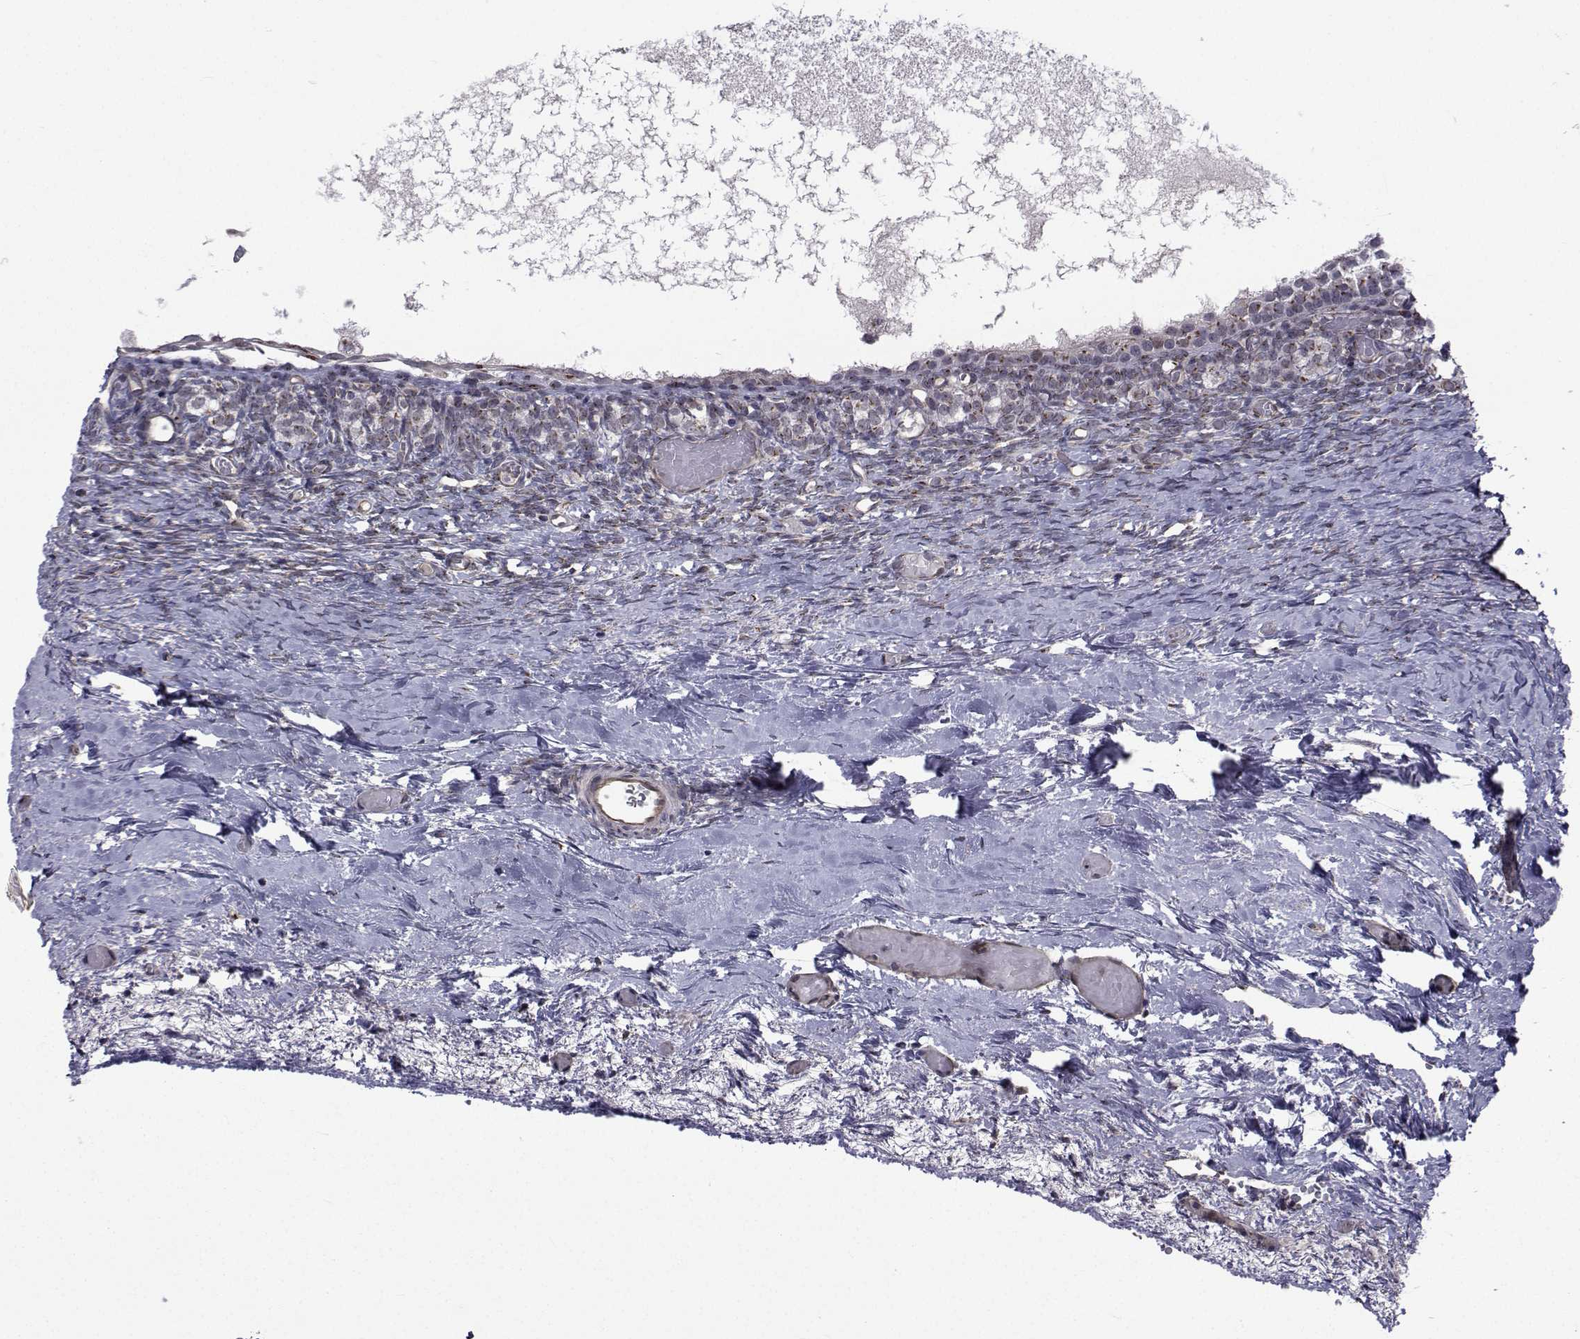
{"staining": {"intensity": "moderate", "quantity": ">75%", "location": "cytoplasmic/membranous"}, "tissue": "ovary", "cell_type": "Follicle cells", "image_type": "normal", "snomed": [{"axis": "morphology", "description": "Normal tissue, NOS"}, {"axis": "topography", "description": "Ovary"}], "caption": "Protein analysis of normal ovary displays moderate cytoplasmic/membranous expression in approximately >75% of follicle cells.", "gene": "ATP6V1C2", "patient": {"sex": "female", "age": 39}}